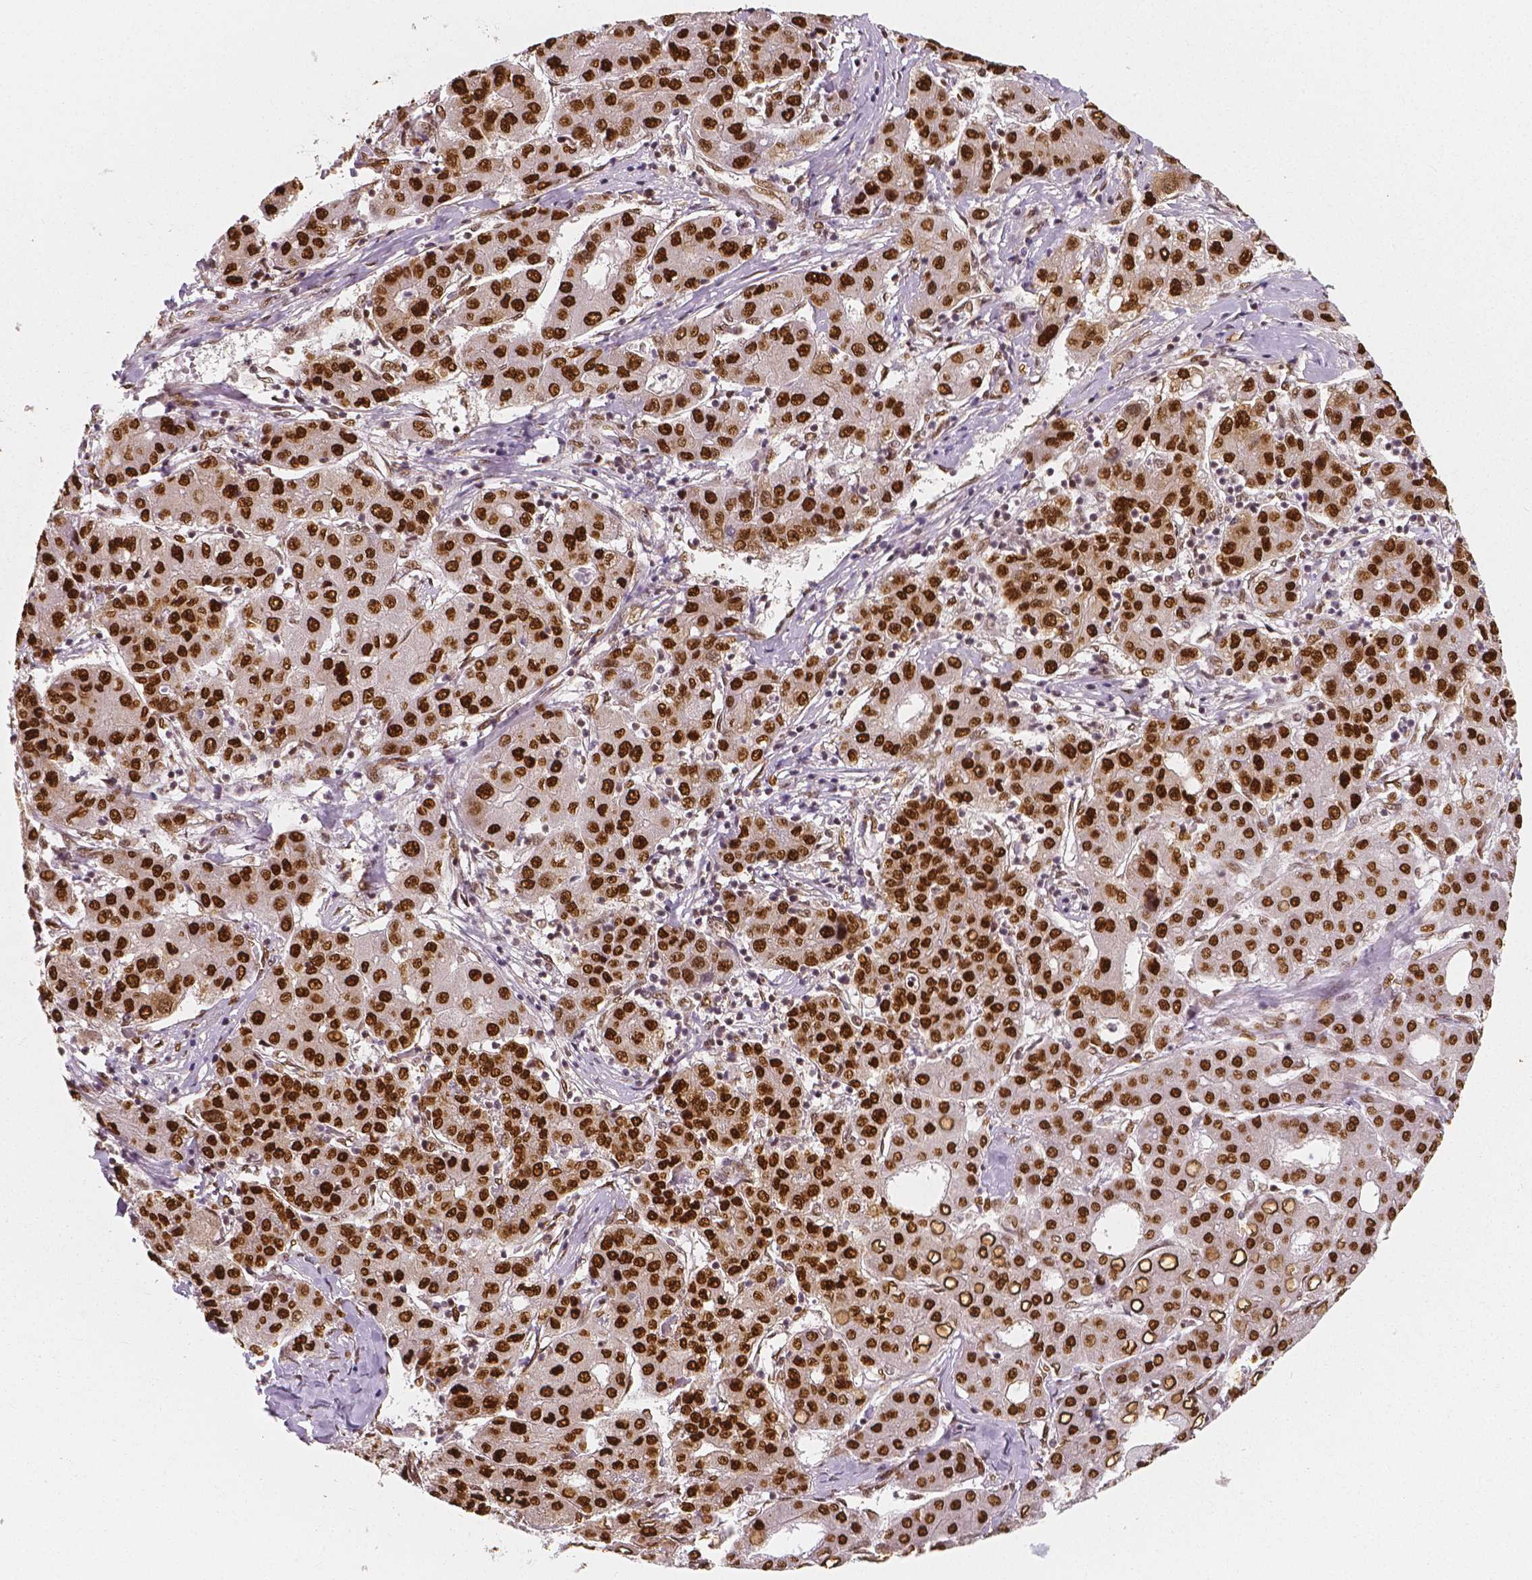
{"staining": {"intensity": "strong", "quantity": ">75%", "location": "nuclear"}, "tissue": "liver cancer", "cell_type": "Tumor cells", "image_type": "cancer", "snomed": [{"axis": "morphology", "description": "Carcinoma, Hepatocellular, NOS"}, {"axis": "topography", "description": "Liver"}], "caption": "This micrograph demonstrates immunohistochemistry staining of liver cancer, with high strong nuclear positivity in about >75% of tumor cells.", "gene": "NUCKS1", "patient": {"sex": "male", "age": 65}}